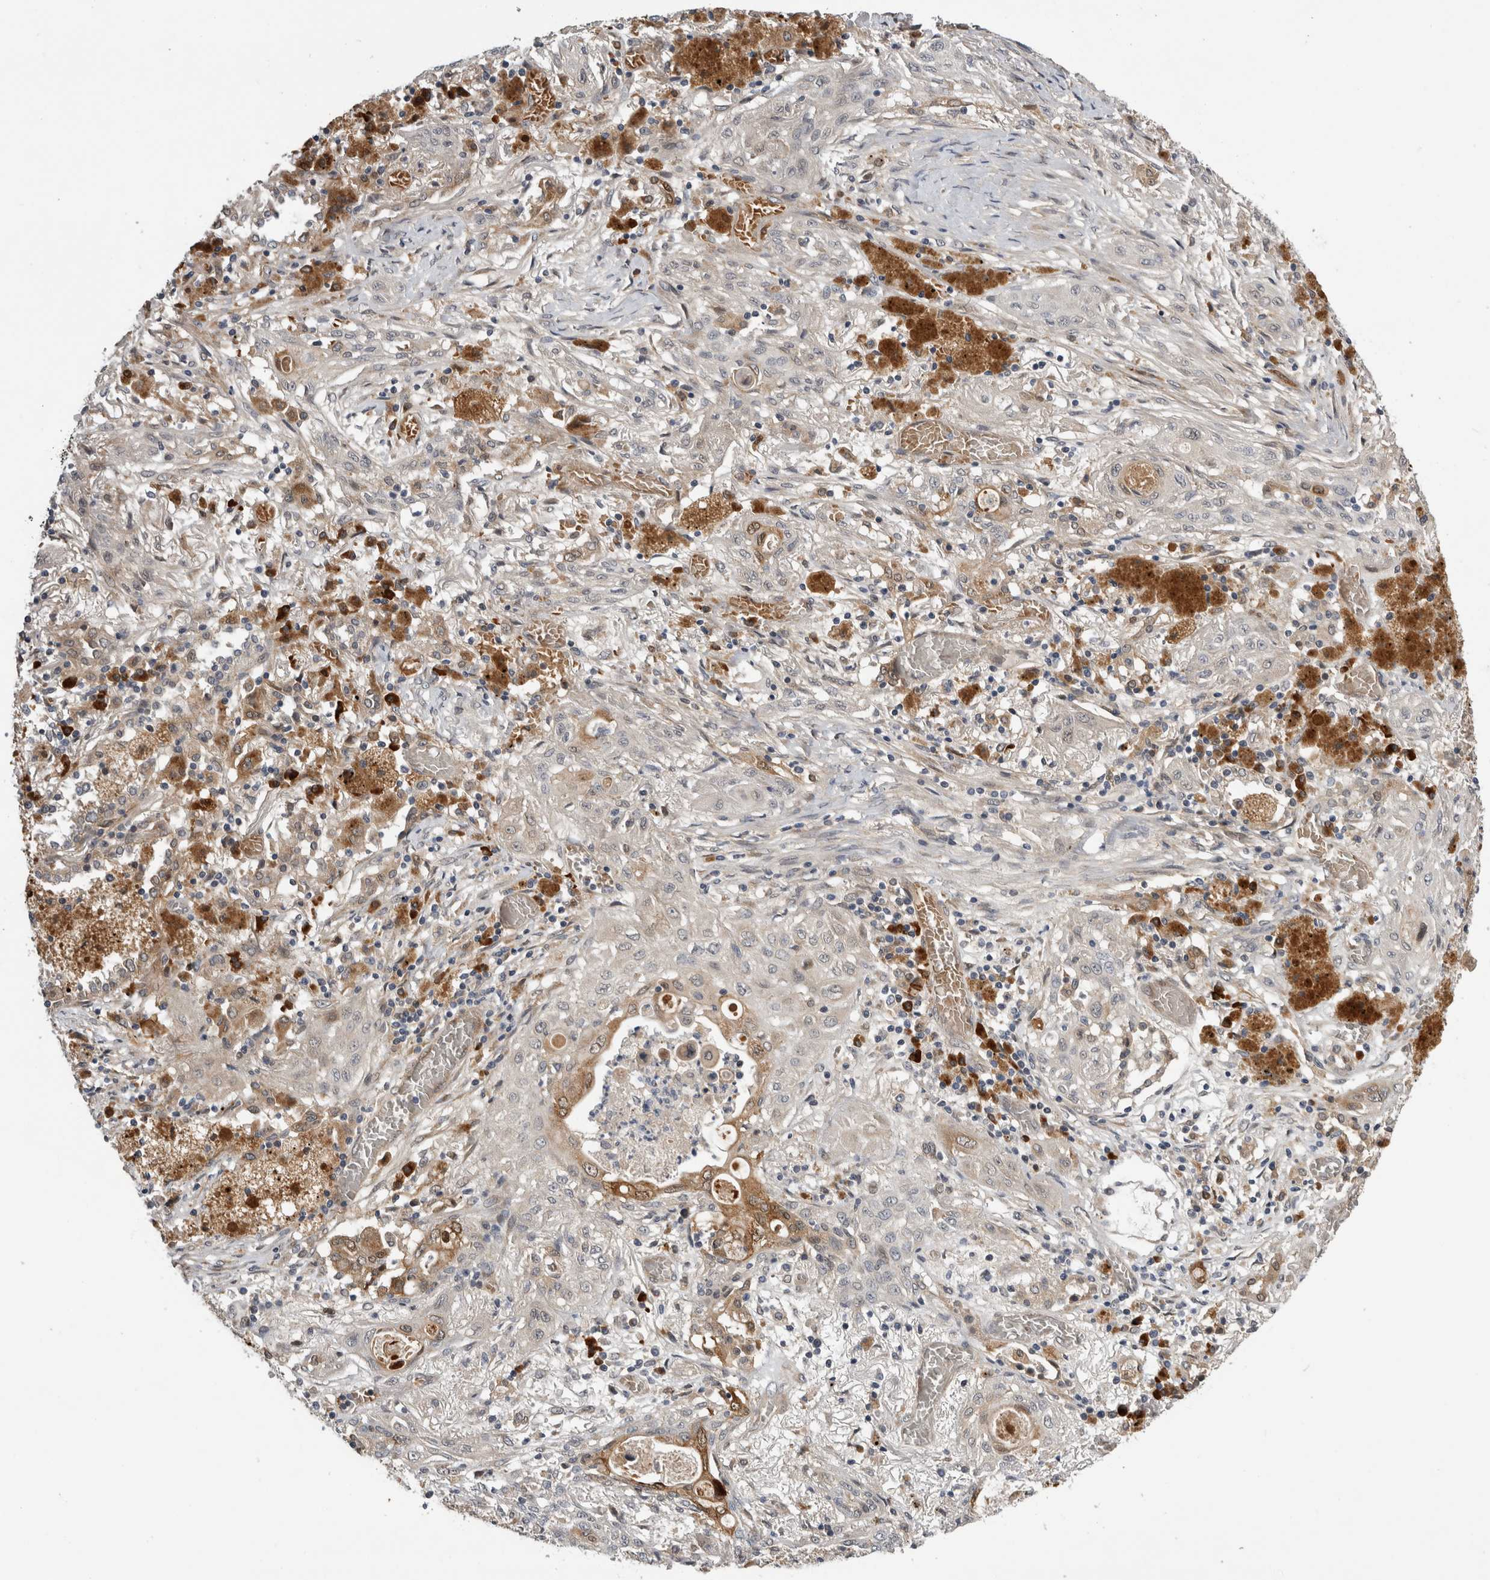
{"staining": {"intensity": "weak", "quantity": "<25%", "location": "cytoplasmic/membranous"}, "tissue": "lung cancer", "cell_type": "Tumor cells", "image_type": "cancer", "snomed": [{"axis": "morphology", "description": "Squamous cell carcinoma, NOS"}, {"axis": "topography", "description": "Lung"}], "caption": "Squamous cell carcinoma (lung) was stained to show a protein in brown. There is no significant expression in tumor cells.", "gene": "APOL2", "patient": {"sex": "female", "age": 47}}